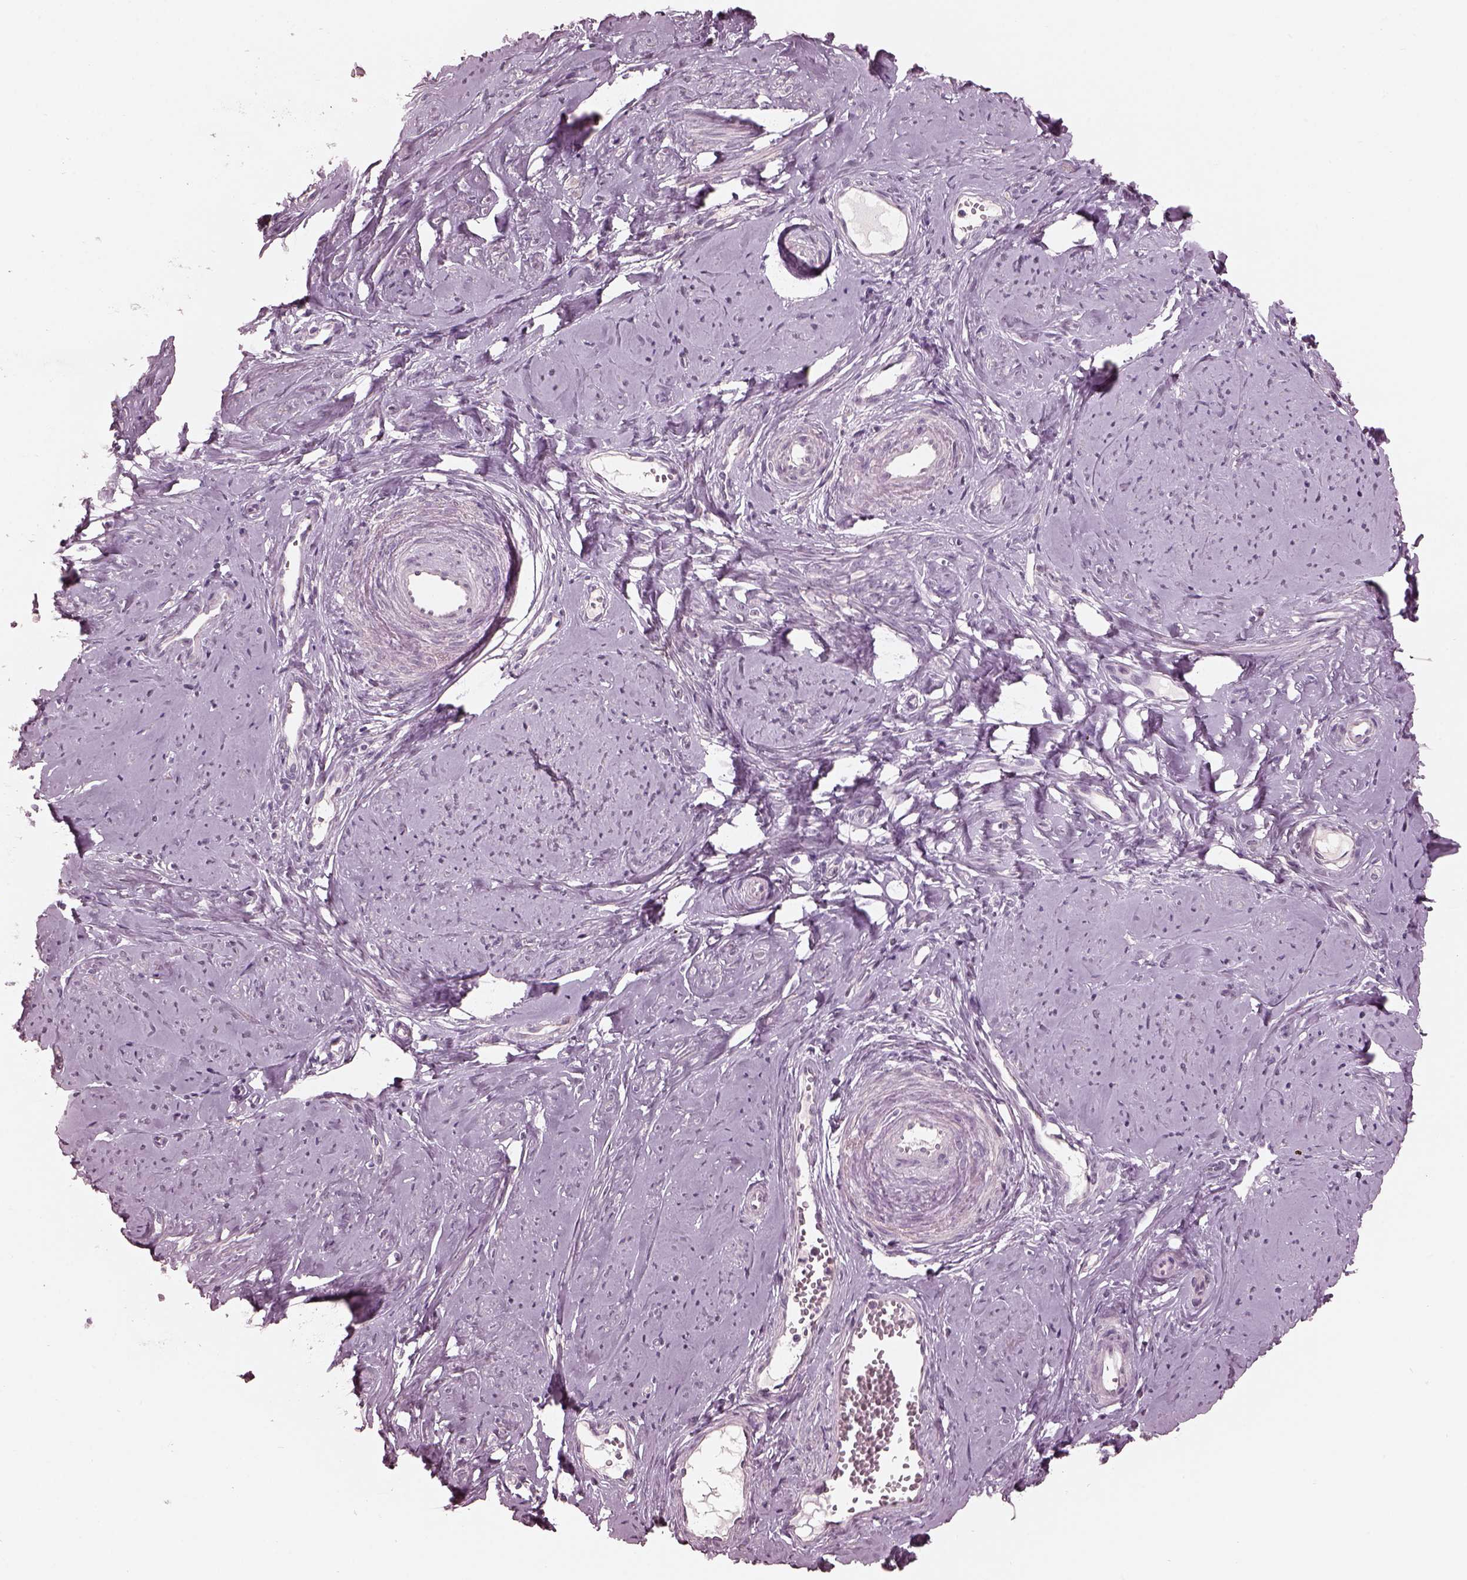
{"staining": {"intensity": "negative", "quantity": "none", "location": "none"}, "tissue": "smooth muscle", "cell_type": "Smooth muscle cells", "image_type": "normal", "snomed": [{"axis": "morphology", "description": "Normal tissue, NOS"}, {"axis": "topography", "description": "Smooth muscle"}], "caption": "This is an immunohistochemistry histopathology image of unremarkable human smooth muscle. There is no expression in smooth muscle cells.", "gene": "OPTC", "patient": {"sex": "female", "age": 48}}